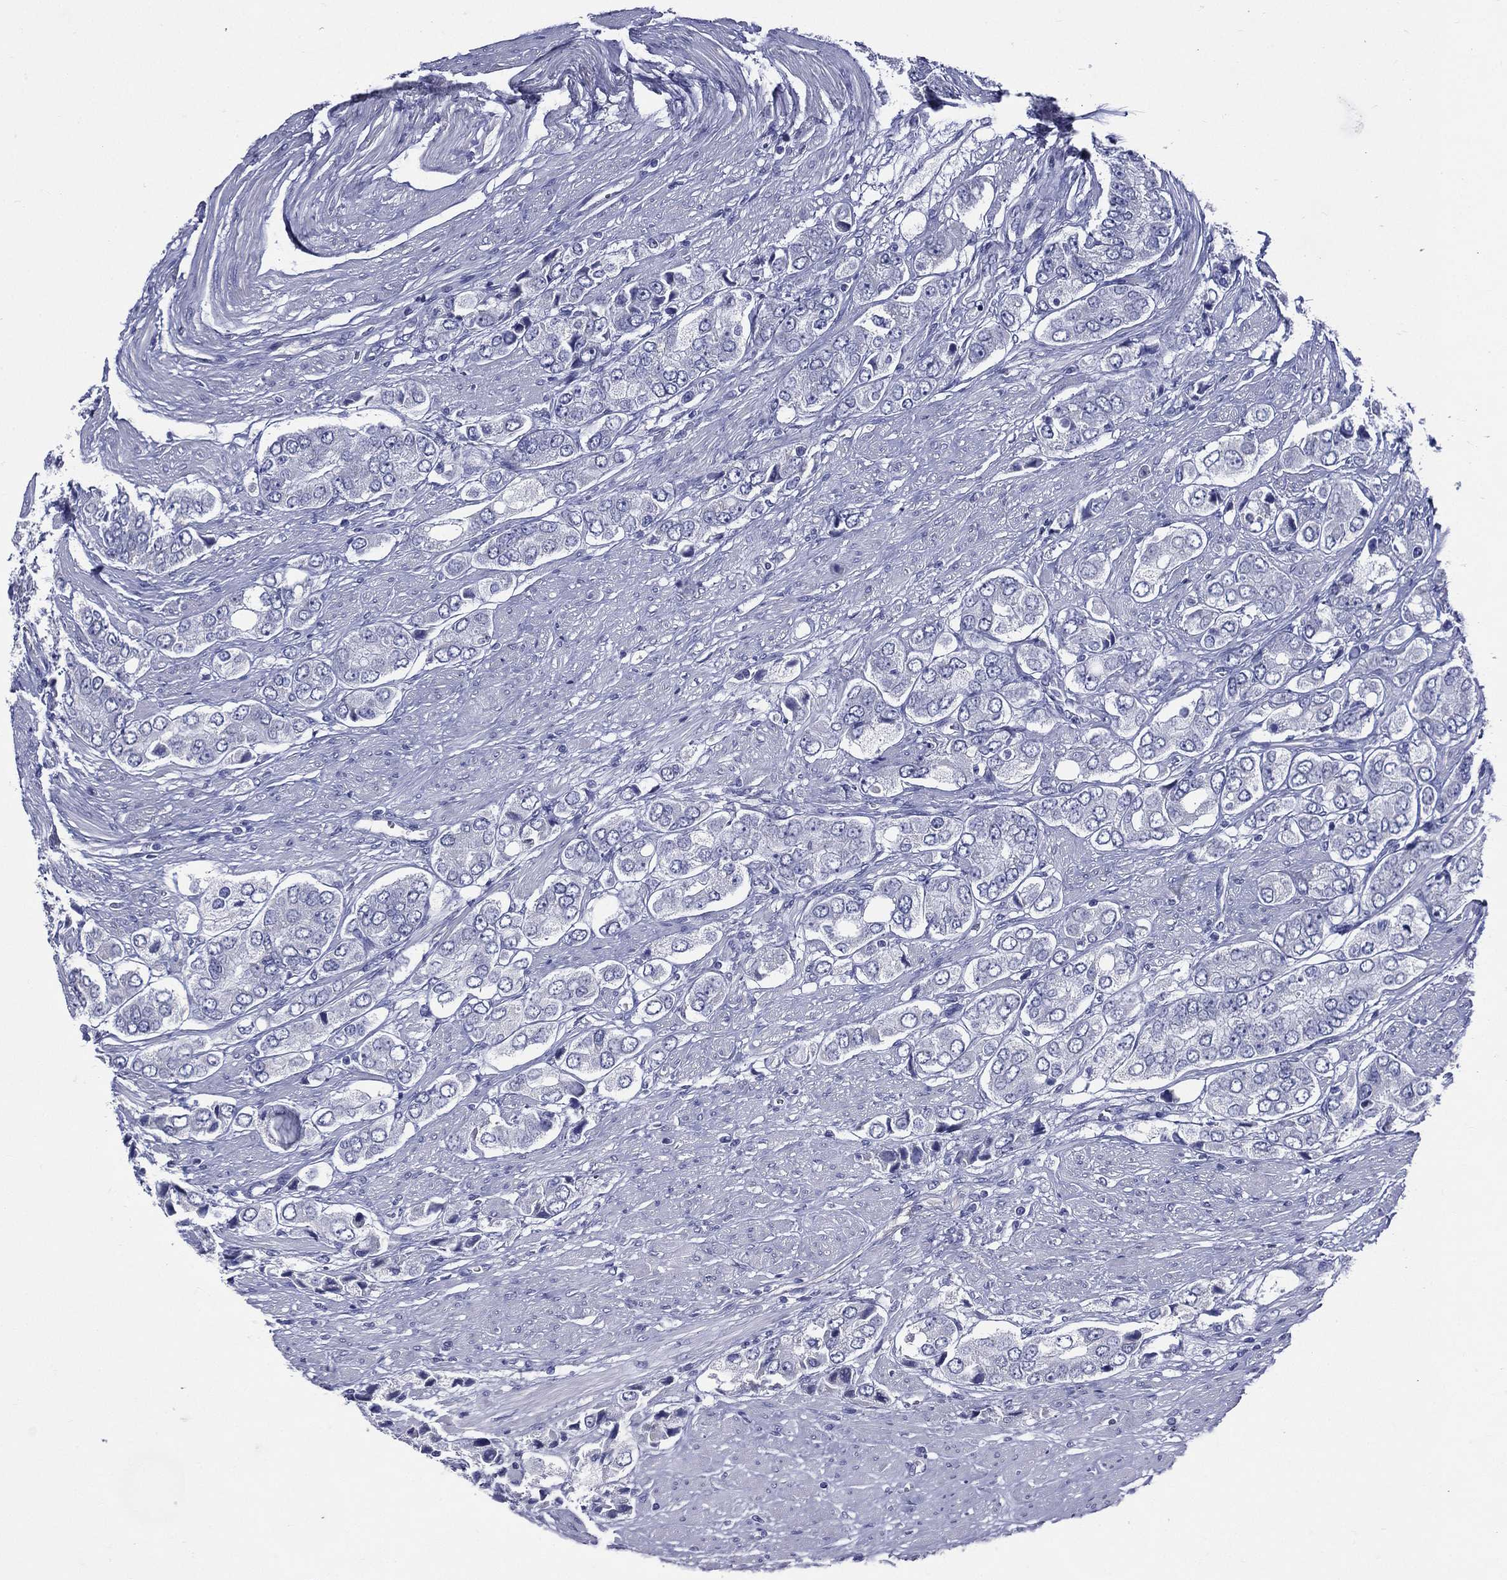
{"staining": {"intensity": "negative", "quantity": "none", "location": "none"}, "tissue": "prostate cancer", "cell_type": "Tumor cells", "image_type": "cancer", "snomed": [{"axis": "morphology", "description": "Adenocarcinoma, Low grade"}, {"axis": "topography", "description": "Prostate"}], "caption": "Tumor cells show no significant protein positivity in prostate cancer.", "gene": "DPYS", "patient": {"sex": "male", "age": 69}}